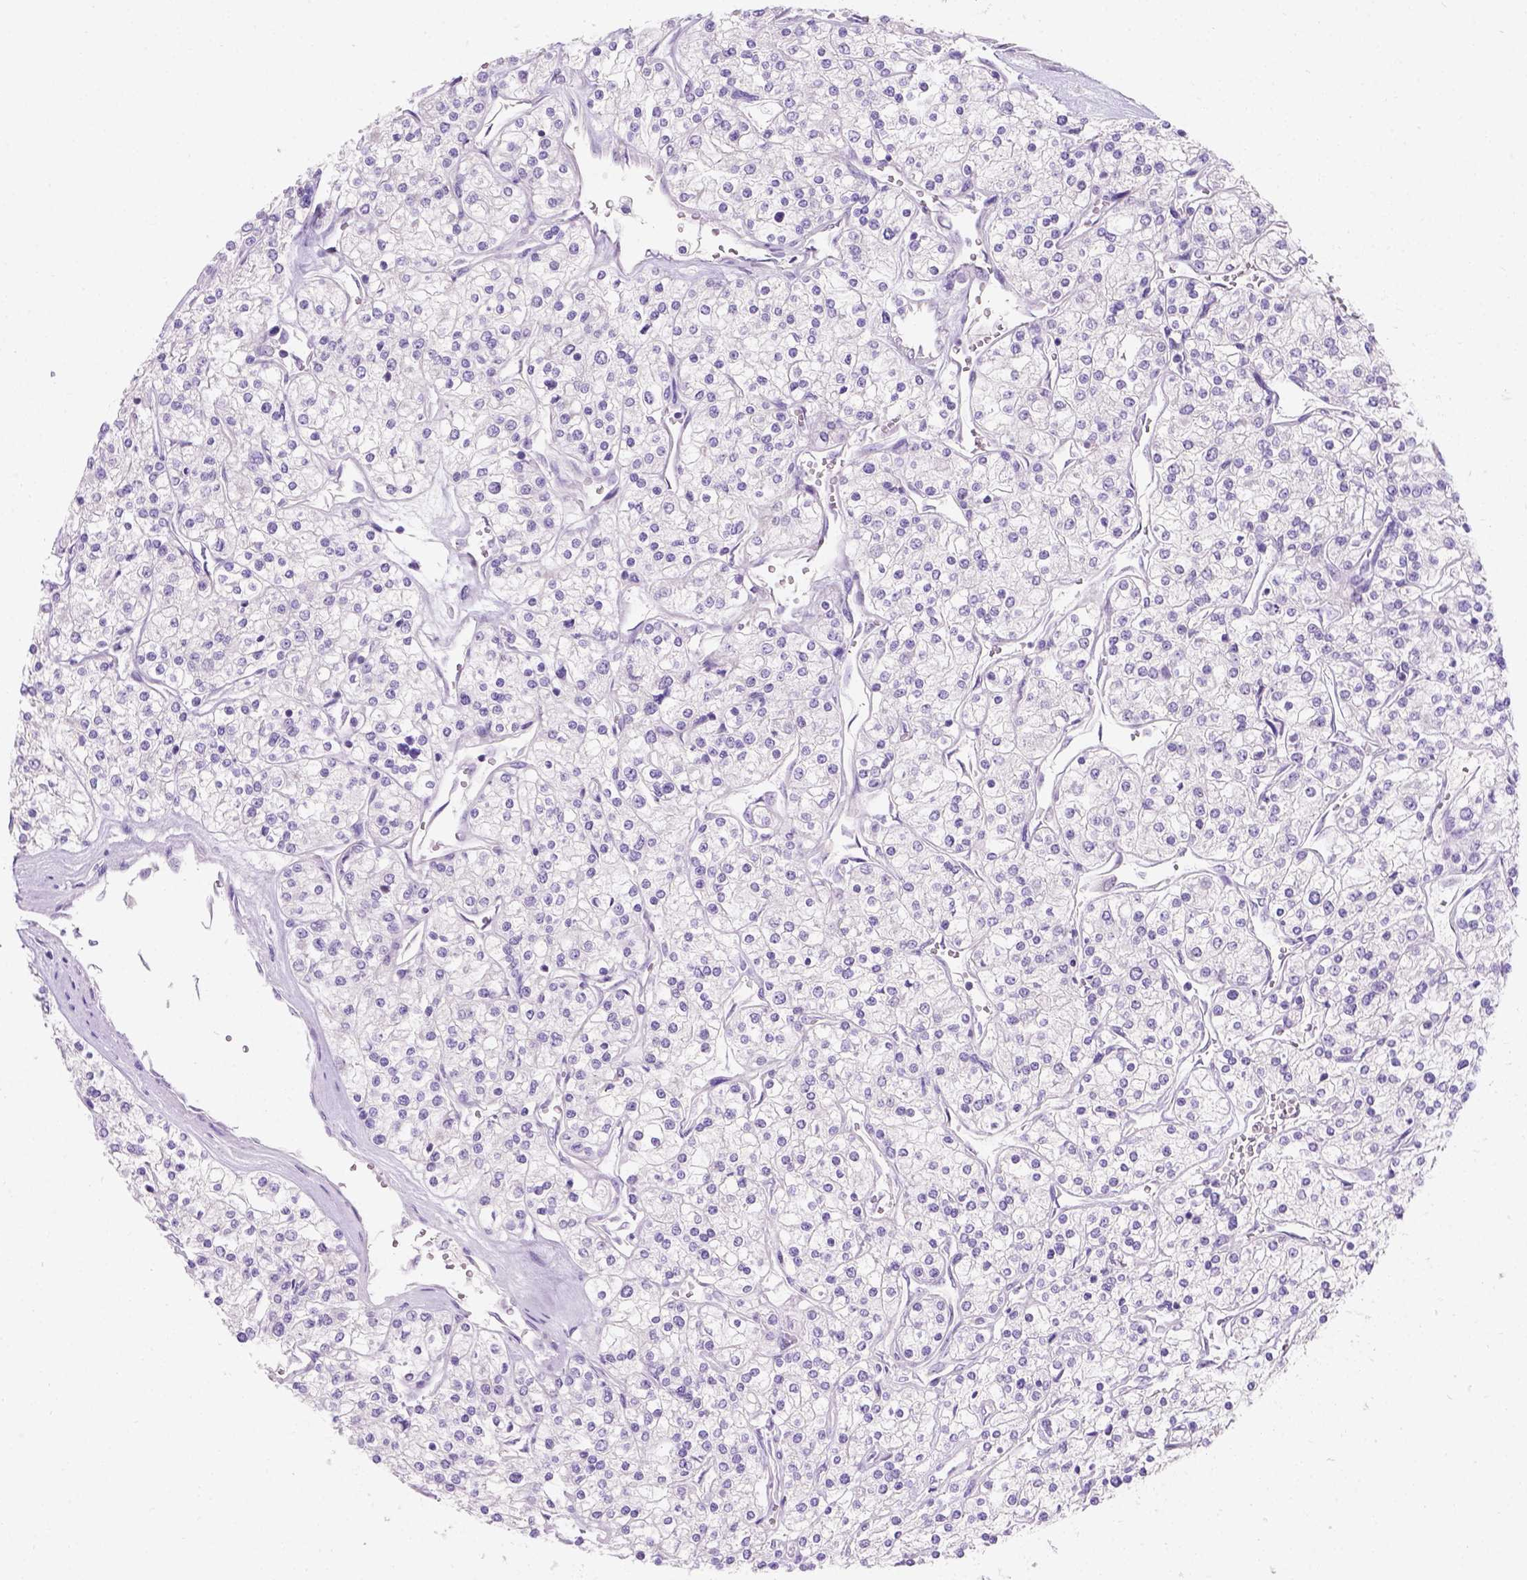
{"staining": {"intensity": "negative", "quantity": "none", "location": "none"}, "tissue": "renal cancer", "cell_type": "Tumor cells", "image_type": "cancer", "snomed": [{"axis": "morphology", "description": "Adenocarcinoma, NOS"}, {"axis": "topography", "description": "Kidney"}], "caption": "A high-resolution image shows IHC staining of renal cancer (adenocarcinoma), which demonstrates no significant positivity in tumor cells. The staining is performed using DAB brown chromogen with nuclei counter-stained in using hematoxylin.", "gene": "C20orf144", "patient": {"sex": "male", "age": 80}}